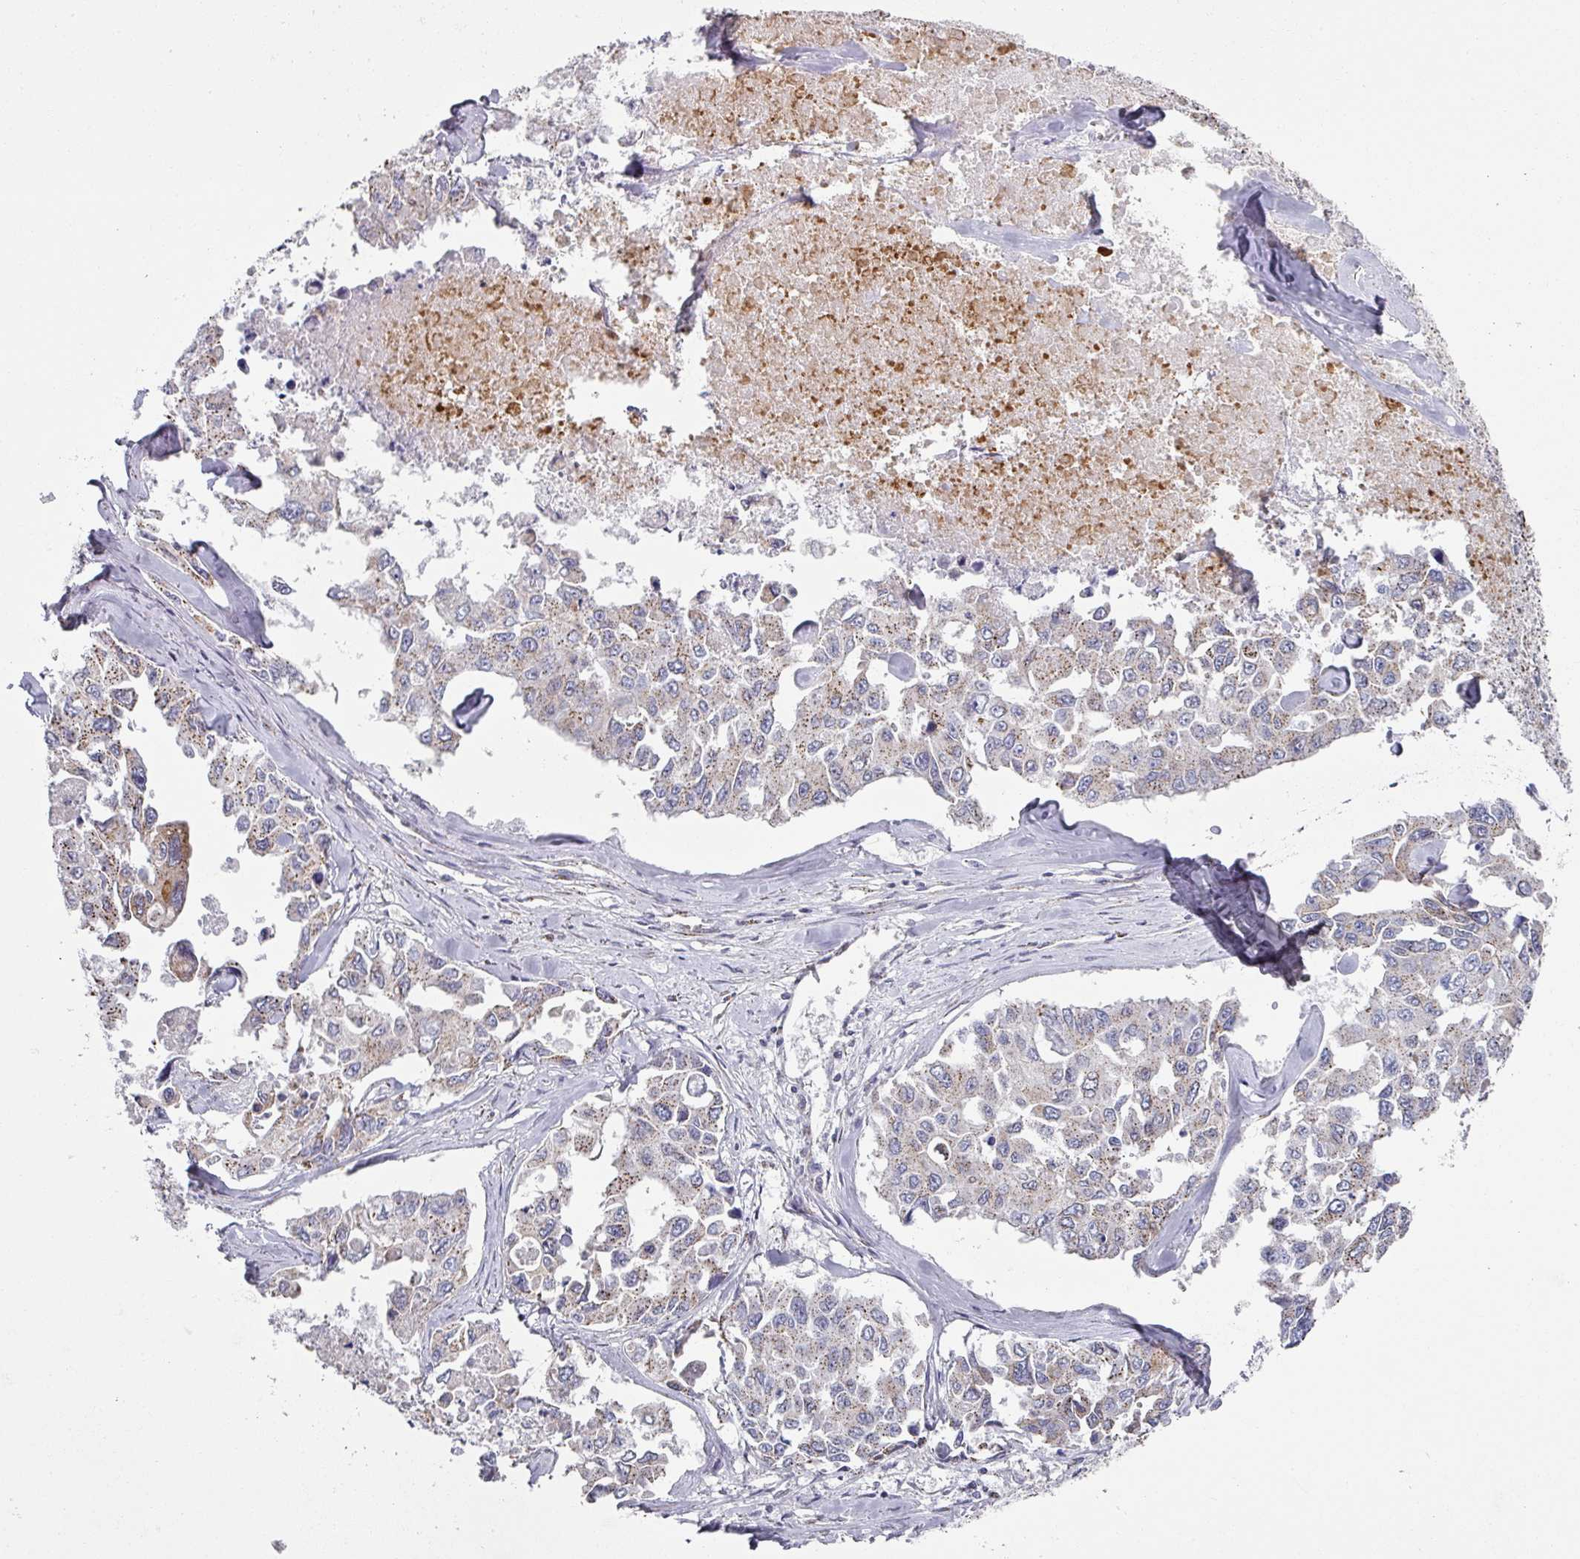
{"staining": {"intensity": "weak", "quantity": "25%-75%", "location": "cytoplasmic/membranous"}, "tissue": "lung cancer", "cell_type": "Tumor cells", "image_type": "cancer", "snomed": [{"axis": "morphology", "description": "Adenocarcinoma, NOS"}, {"axis": "topography", "description": "Lung"}], "caption": "Protein staining exhibits weak cytoplasmic/membranous positivity in about 25%-75% of tumor cells in lung cancer. The protein of interest is shown in brown color, while the nuclei are stained blue.", "gene": "CCDC85B", "patient": {"sex": "male", "age": 64}}